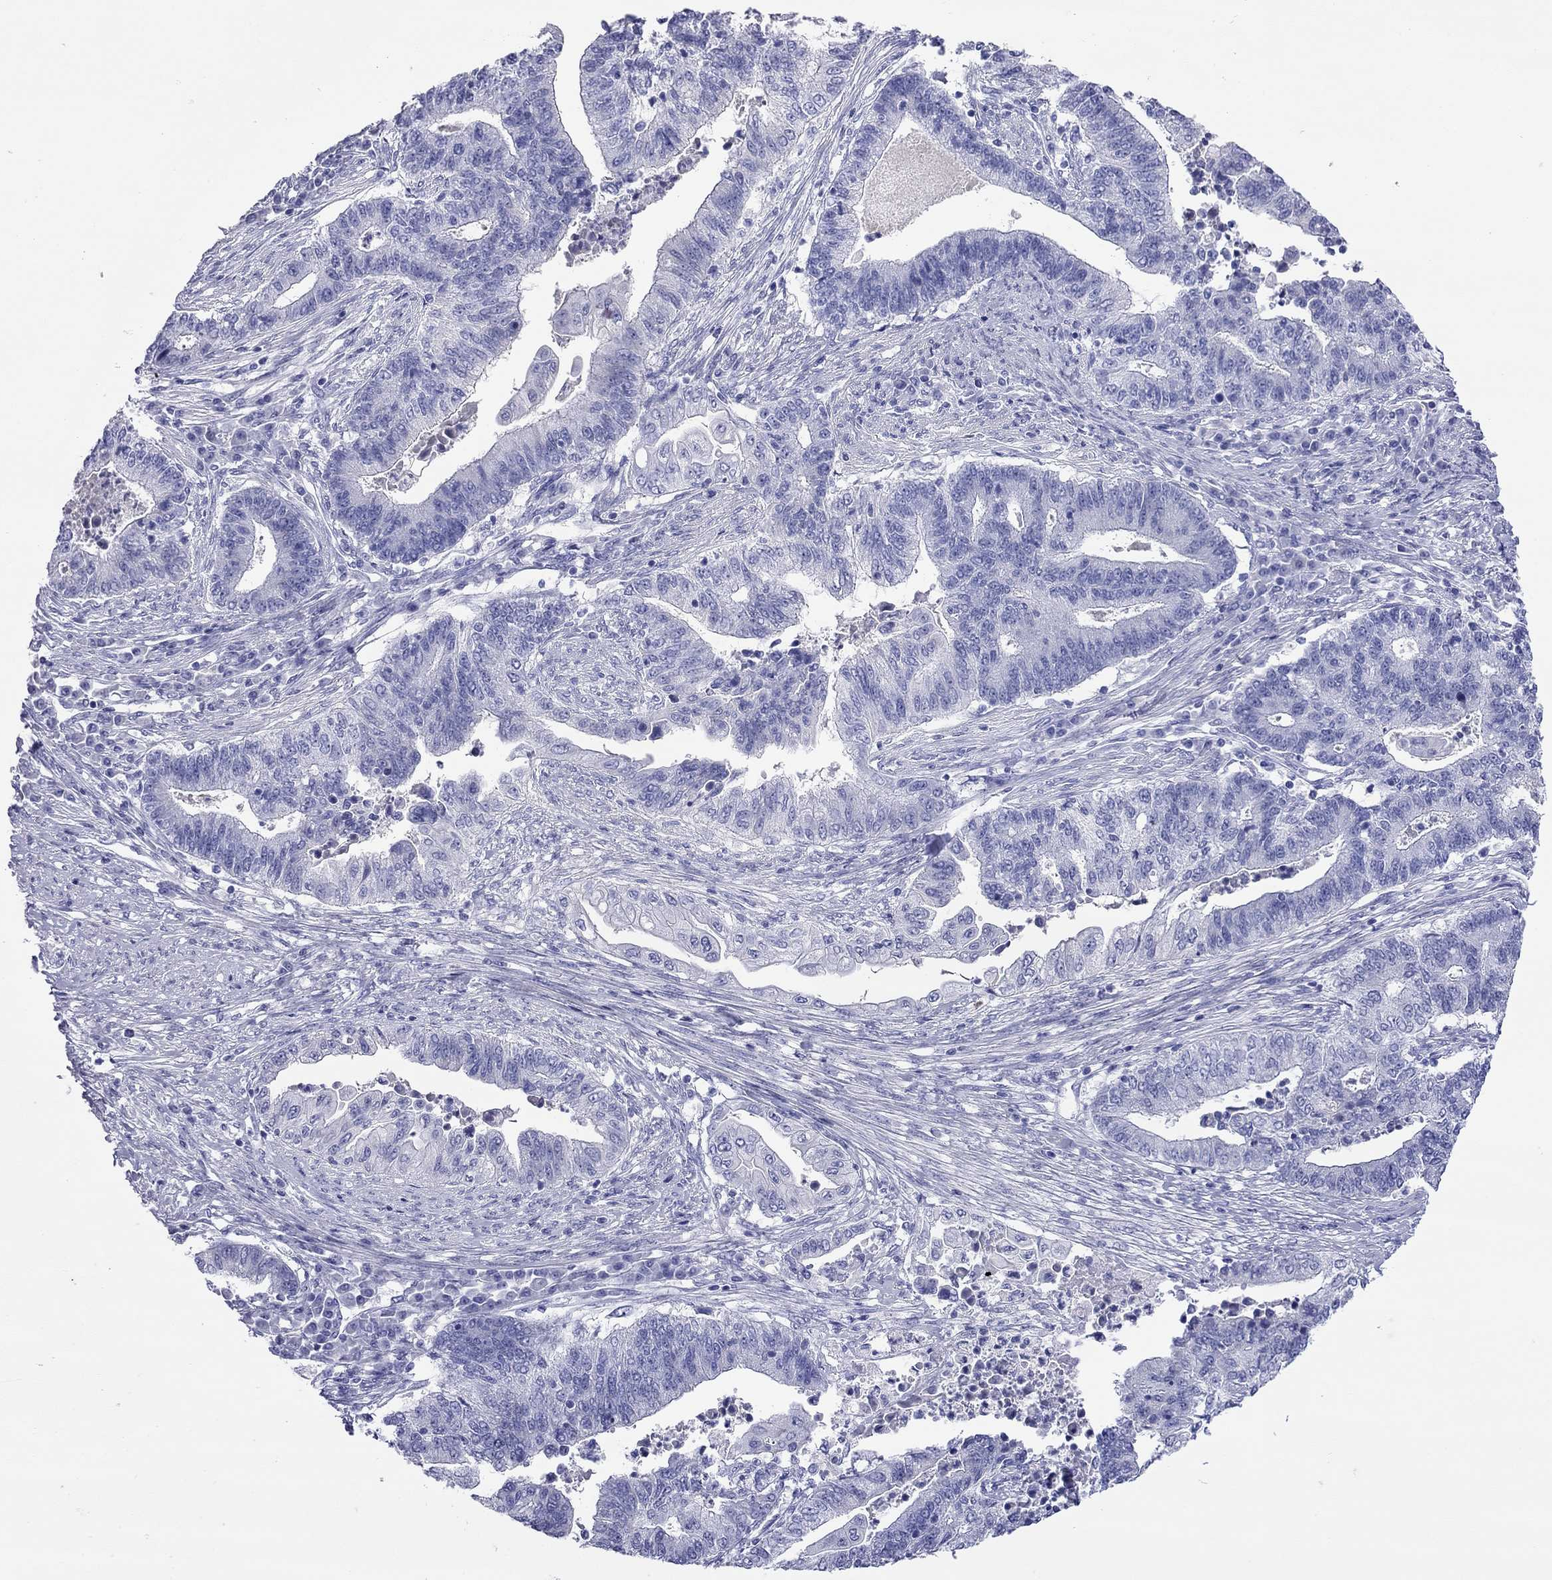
{"staining": {"intensity": "negative", "quantity": "none", "location": "none"}, "tissue": "endometrial cancer", "cell_type": "Tumor cells", "image_type": "cancer", "snomed": [{"axis": "morphology", "description": "Adenocarcinoma, NOS"}, {"axis": "topography", "description": "Uterus"}, {"axis": "topography", "description": "Endometrium"}], "caption": "DAB (3,3'-diaminobenzidine) immunohistochemical staining of endometrial cancer (adenocarcinoma) shows no significant staining in tumor cells.", "gene": "CMYA5", "patient": {"sex": "female", "age": 54}}